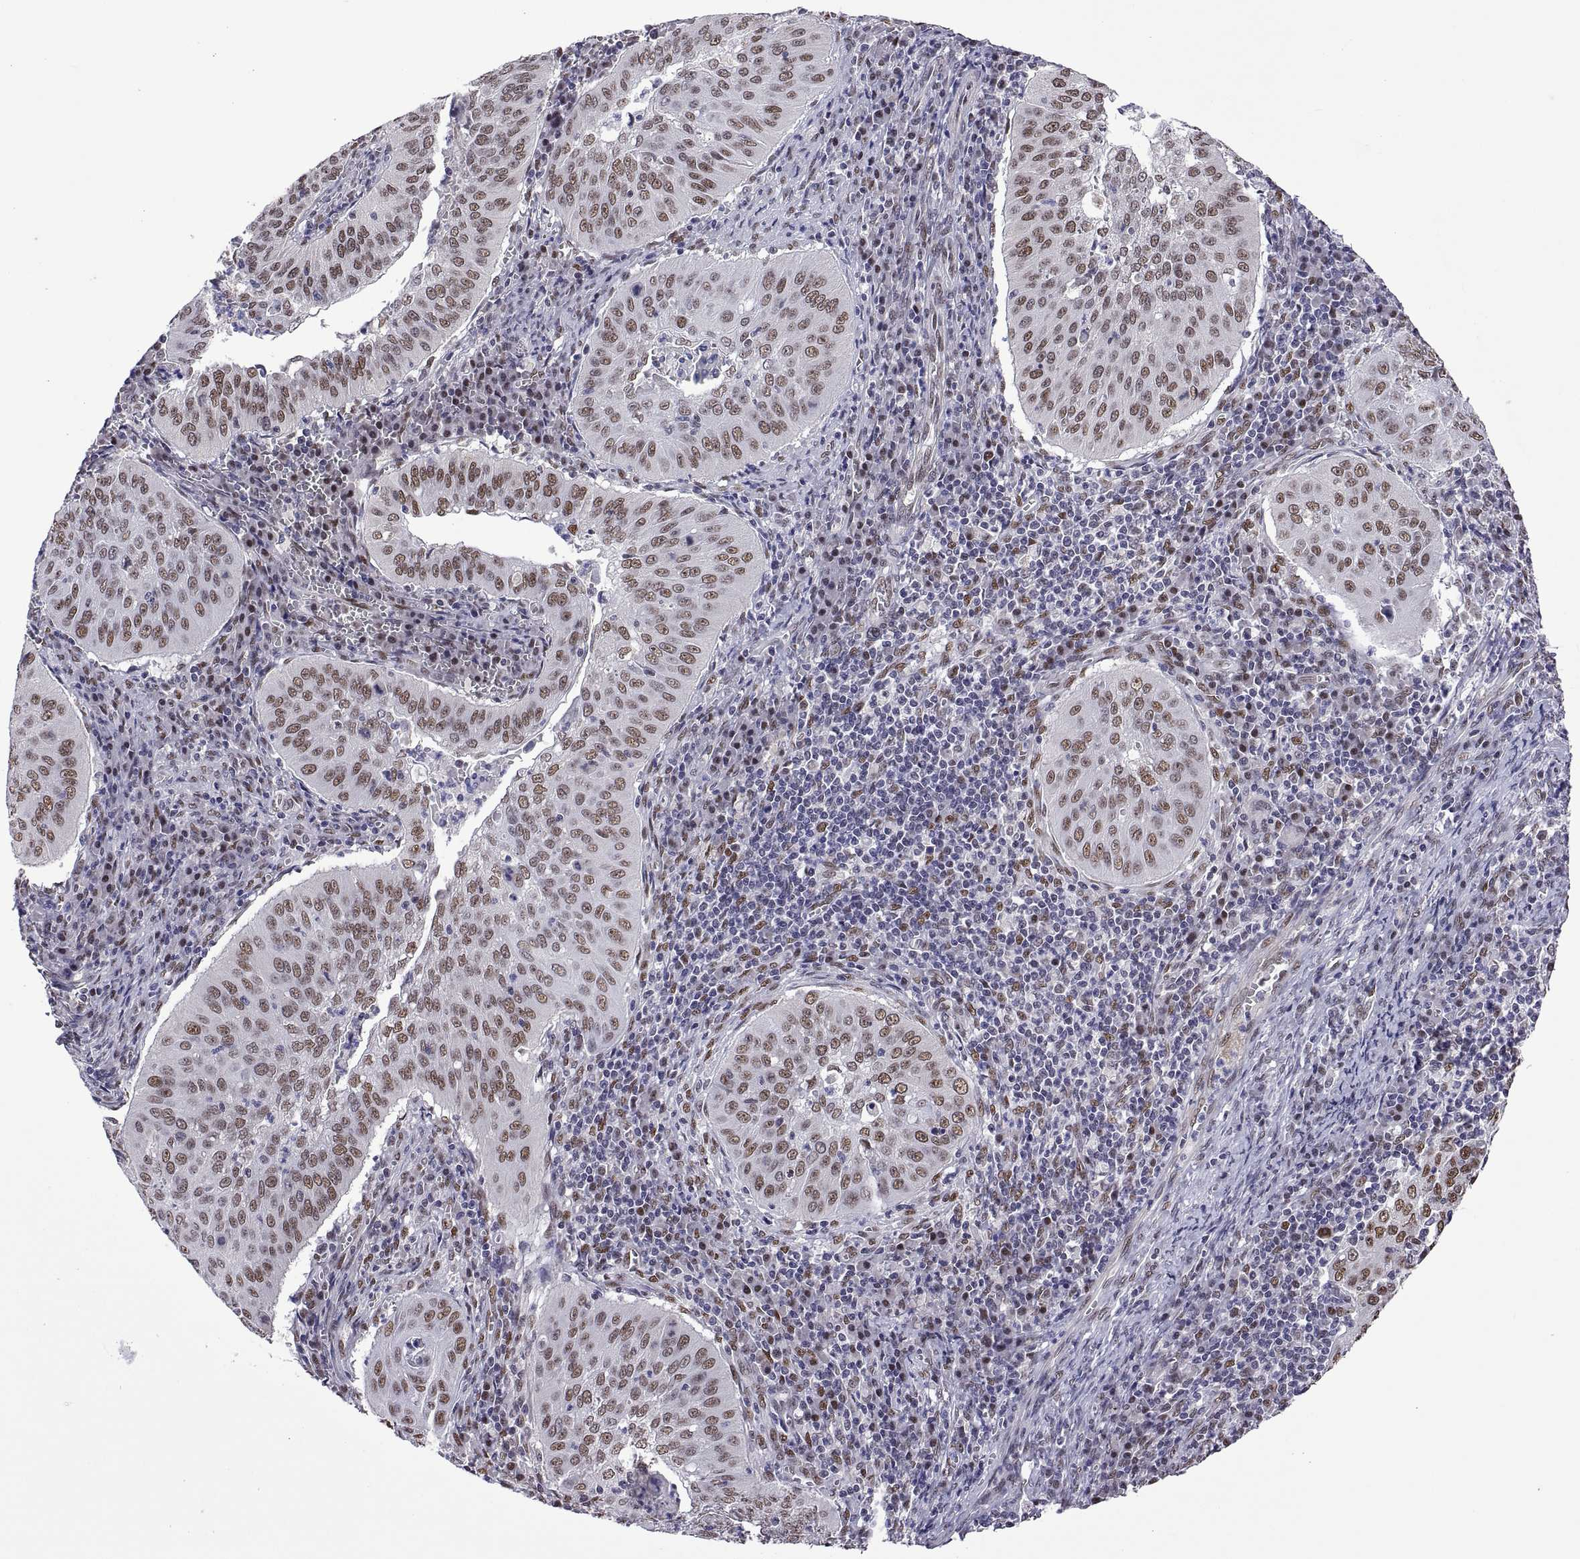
{"staining": {"intensity": "weak", "quantity": ">75%", "location": "nuclear"}, "tissue": "cervical cancer", "cell_type": "Tumor cells", "image_type": "cancer", "snomed": [{"axis": "morphology", "description": "Squamous cell carcinoma, NOS"}, {"axis": "topography", "description": "Cervix"}], "caption": "The image reveals staining of cervical cancer, revealing weak nuclear protein staining (brown color) within tumor cells.", "gene": "NR4A1", "patient": {"sex": "female", "age": 39}}